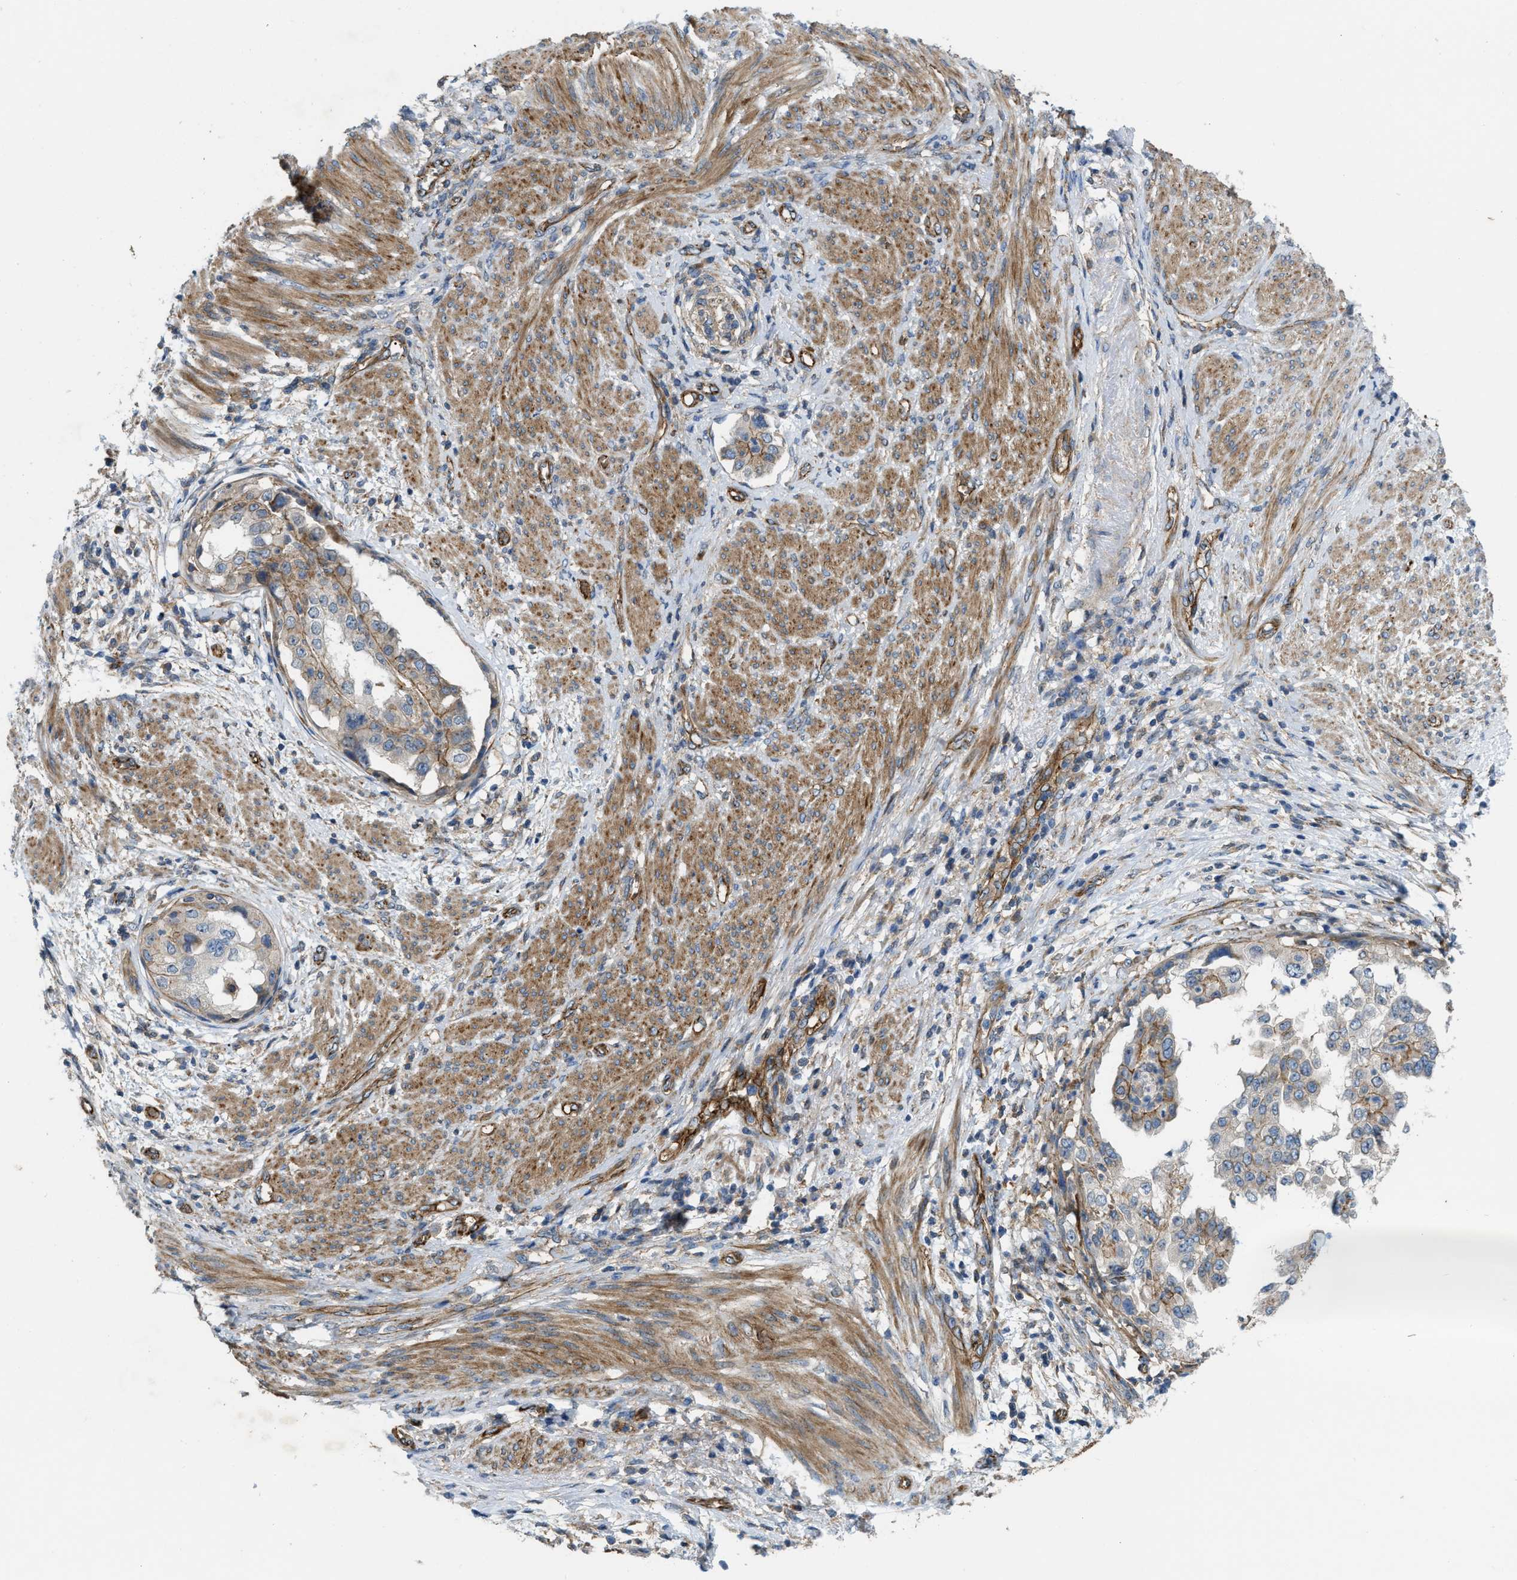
{"staining": {"intensity": "negative", "quantity": "none", "location": "none"}, "tissue": "endometrial cancer", "cell_type": "Tumor cells", "image_type": "cancer", "snomed": [{"axis": "morphology", "description": "Adenocarcinoma, NOS"}, {"axis": "topography", "description": "Endometrium"}], "caption": "Immunohistochemistry photomicrograph of neoplastic tissue: endometrial cancer stained with DAB reveals no significant protein staining in tumor cells.", "gene": "ERC1", "patient": {"sex": "female", "age": 85}}